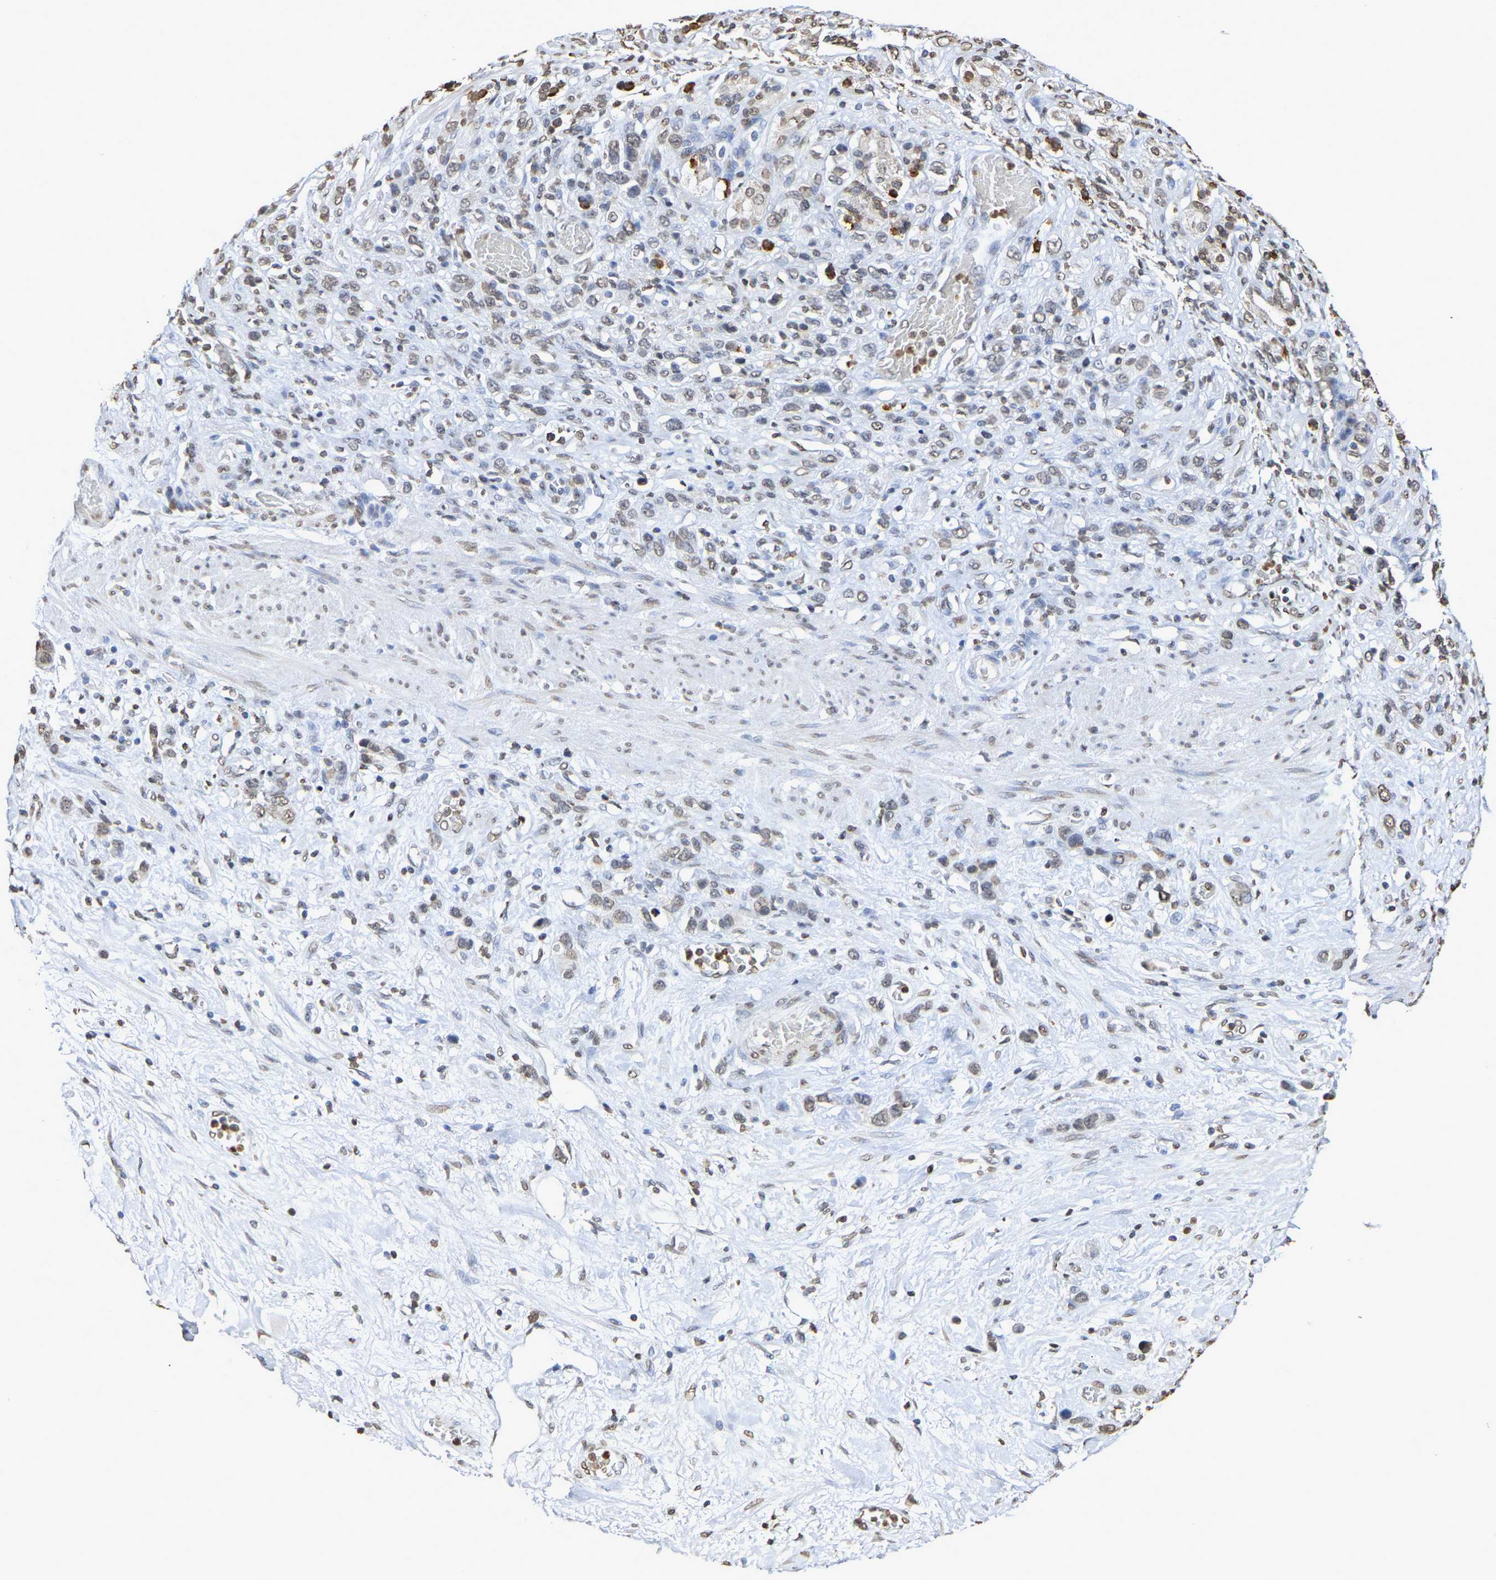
{"staining": {"intensity": "weak", "quantity": "<25%", "location": "nuclear"}, "tissue": "stomach cancer", "cell_type": "Tumor cells", "image_type": "cancer", "snomed": [{"axis": "morphology", "description": "Adenocarcinoma, NOS"}, {"axis": "morphology", "description": "Adenocarcinoma, High grade"}, {"axis": "topography", "description": "Stomach, upper"}, {"axis": "topography", "description": "Stomach, lower"}], "caption": "A photomicrograph of stomach adenocarcinoma stained for a protein exhibits no brown staining in tumor cells. Nuclei are stained in blue.", "gene": "ATF4", "patient": {"sex": "female", "age": 65}}